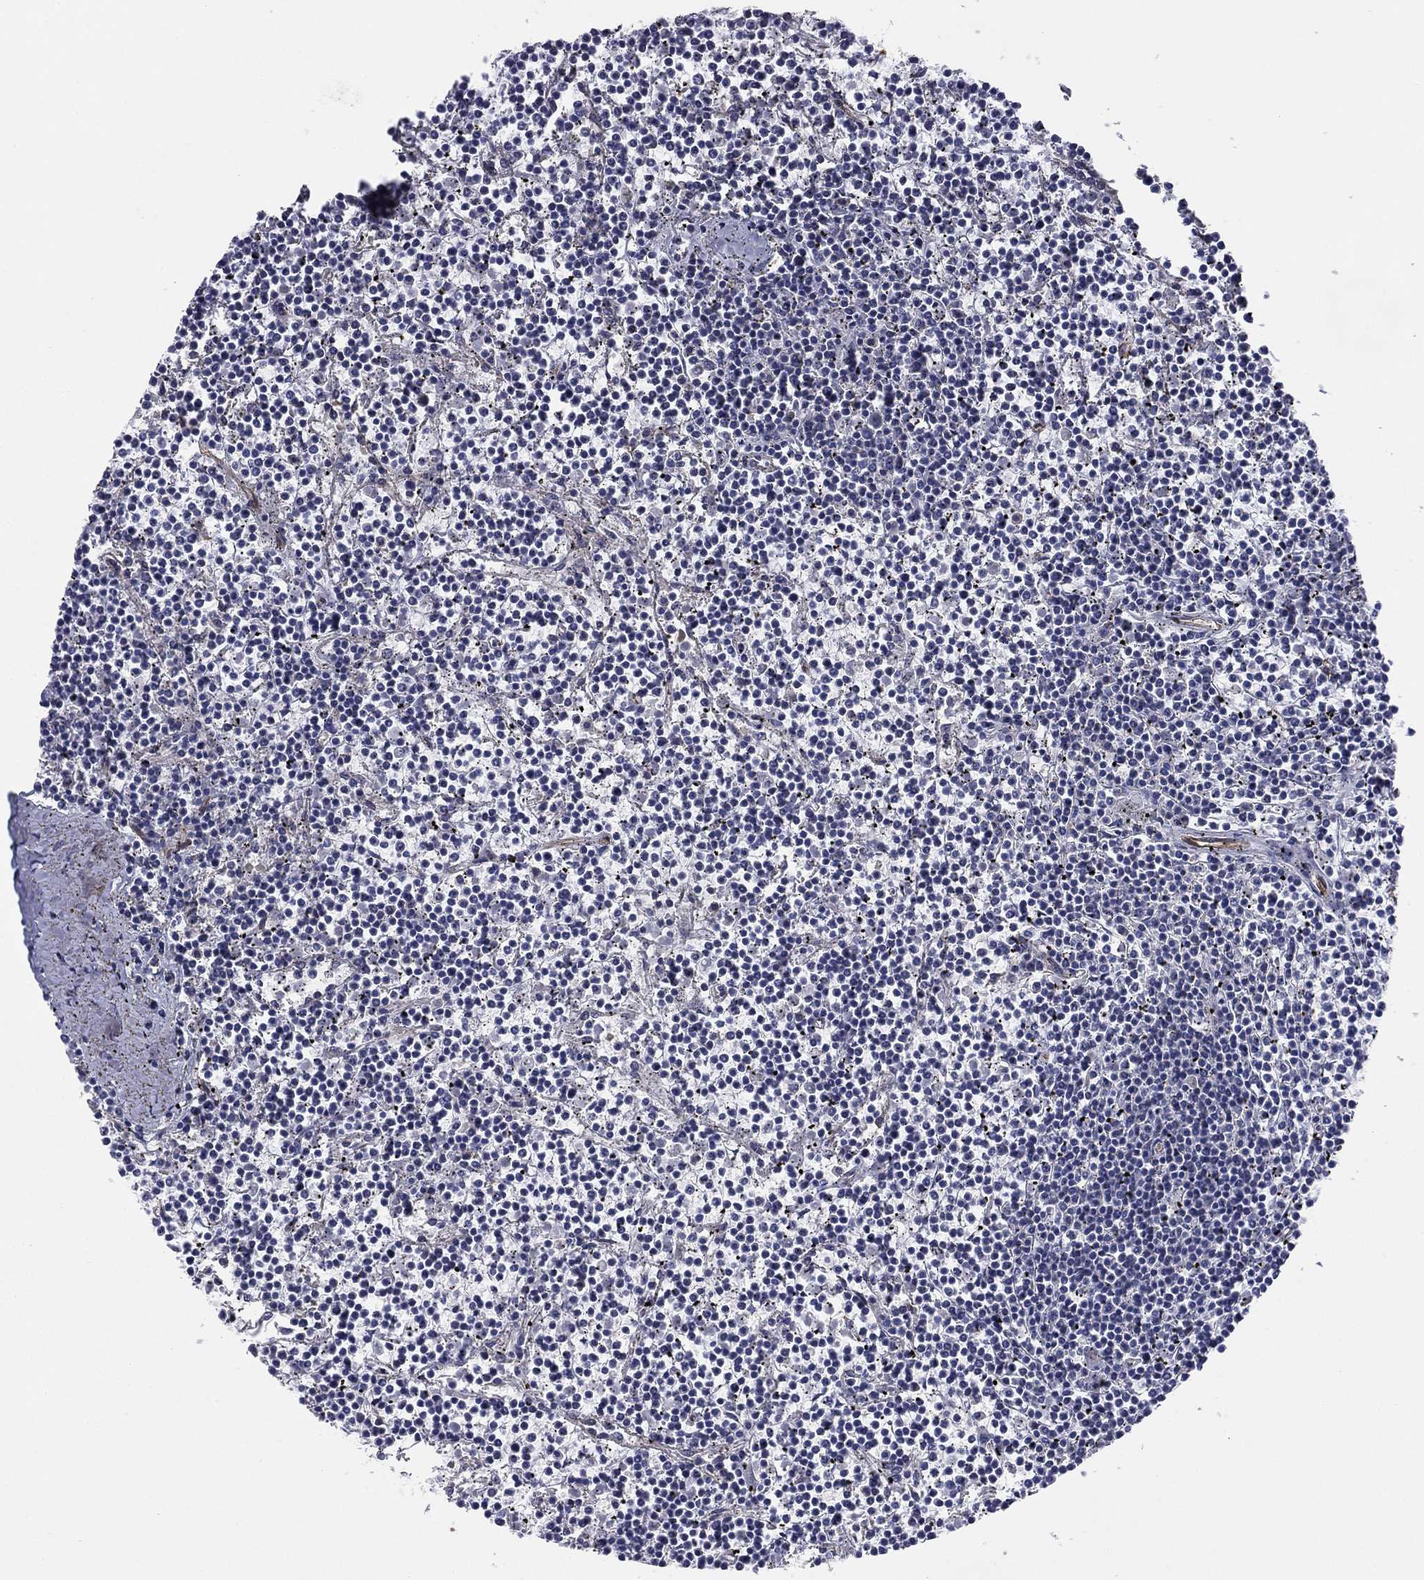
{"staining": {"intensity": "negative", "quantity": "none", "location": "none"}, "tissue": "lymphoma", "cell_type": "Tumor cells", "image_type": "cancer", "snomed": [{"axis": "morphology", "description": "Malignant lymphoma, non-Hodgkin's type, Low grade"}, {"axis": "topography", "description": "Spleen"}], "caption": "Tumor cells are negative for protein expression in human malignant lymphoma, non-Hodgkin's type (low-grade).", "gene": "TCHH", "patient": {"sex": "female", "age": 19}}